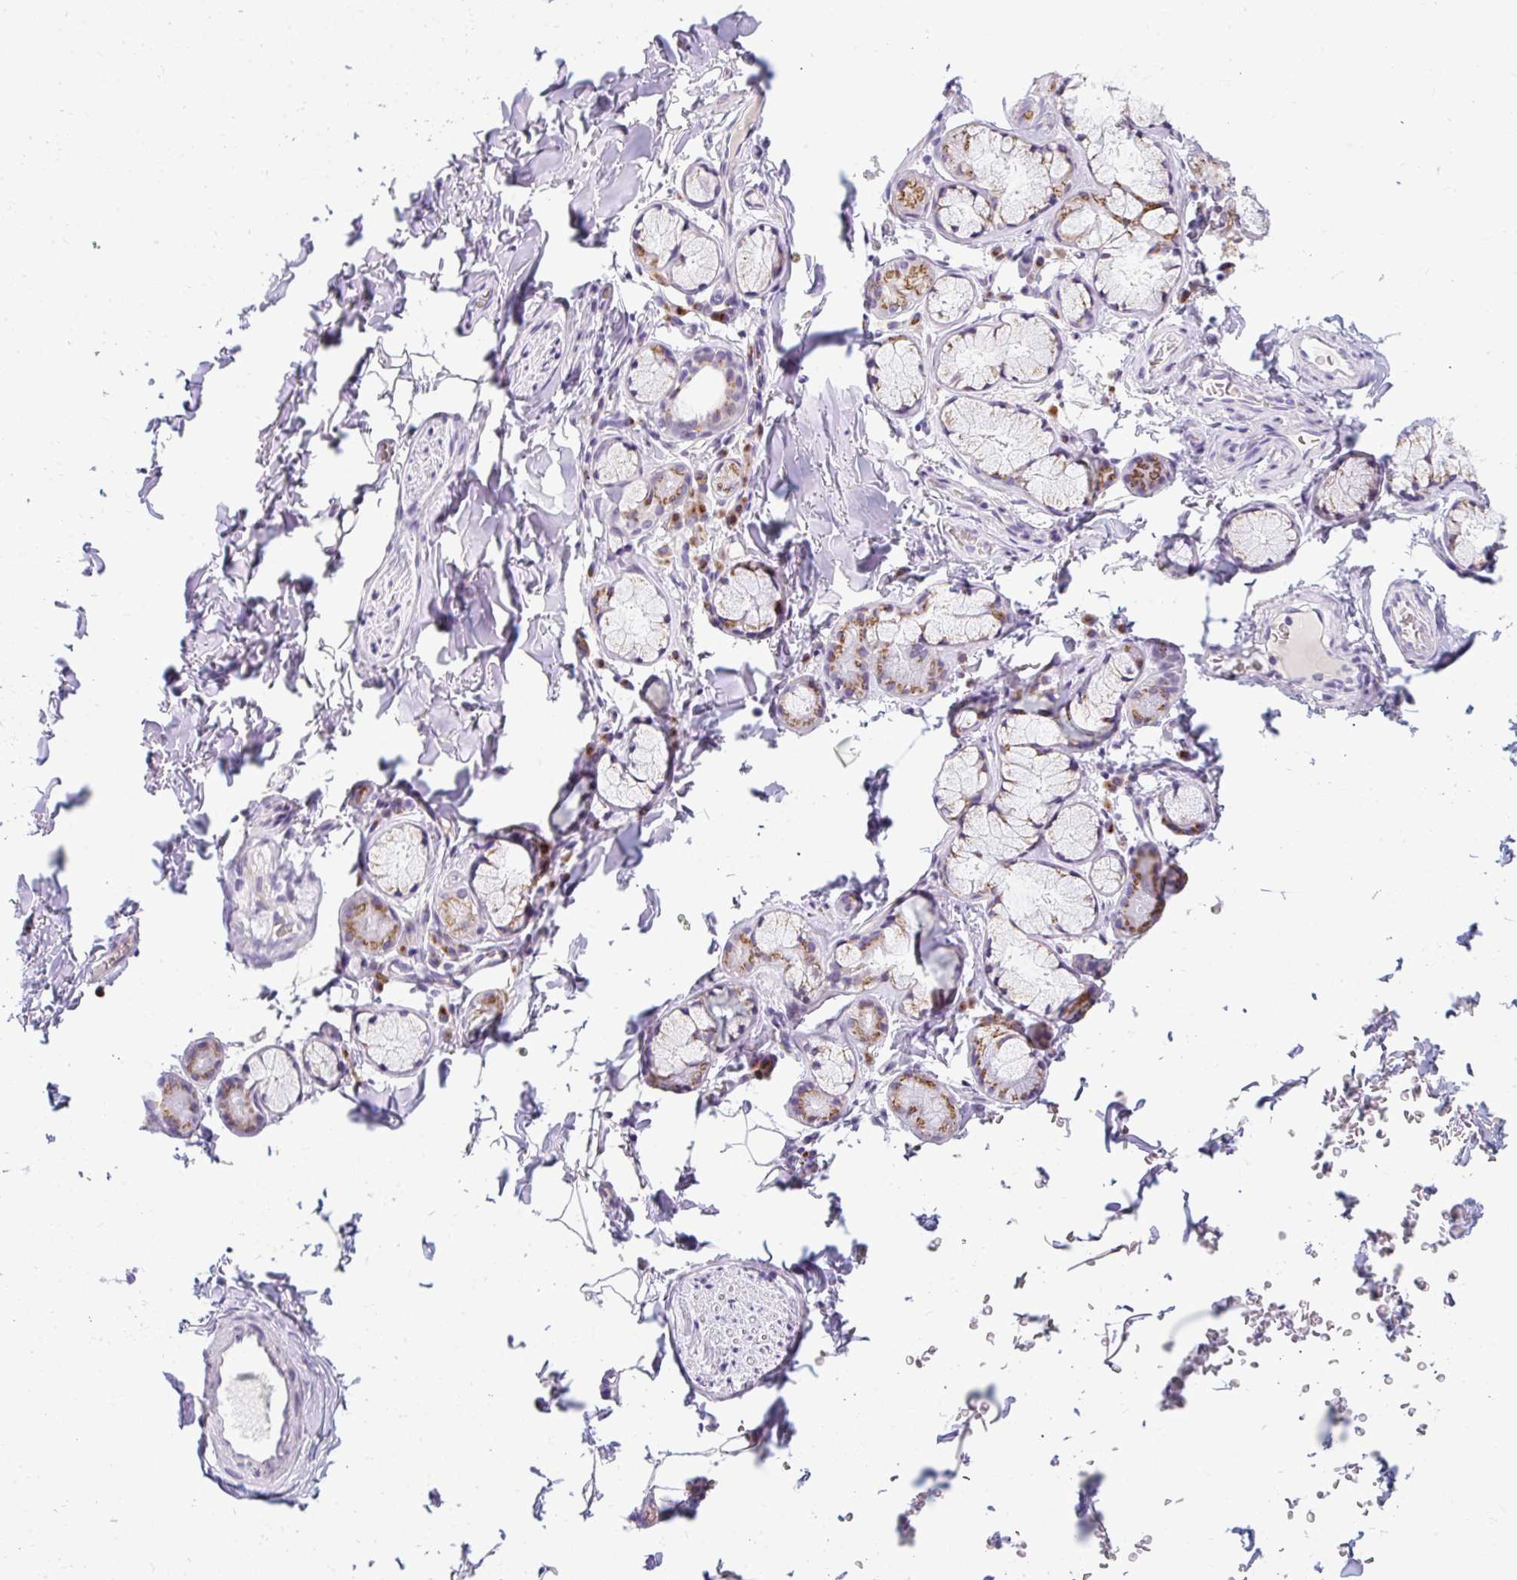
{"staining": {"intensity": "negative", "quantity": "none", "location": "none"}, "tissue": "adipose tissue", "cell_type": "Adipocytes", "image_type": "normal", "snomed": [{"axis": "morphology", "description": "Normal tissue, NOS"}, {"axis": "topography", "description": "Cartilage tissue"}, {"axis": "topography", "description": "Bronchus"}, {"axis": "topography", "description": "Peripheral nerve tissue"}], "caption": "Adipocytes show no significant positivity in unremarkable adipose tissue. The staining was performed using DAB (3,3'-diaminobenzidine) to visualize the protein expression in brown, while the nuclei were stained in blue with hematoxylin (Magnification: 20x).", "gene": "GOLGA8A", "patient": {"sex": "male", "age": 67}}